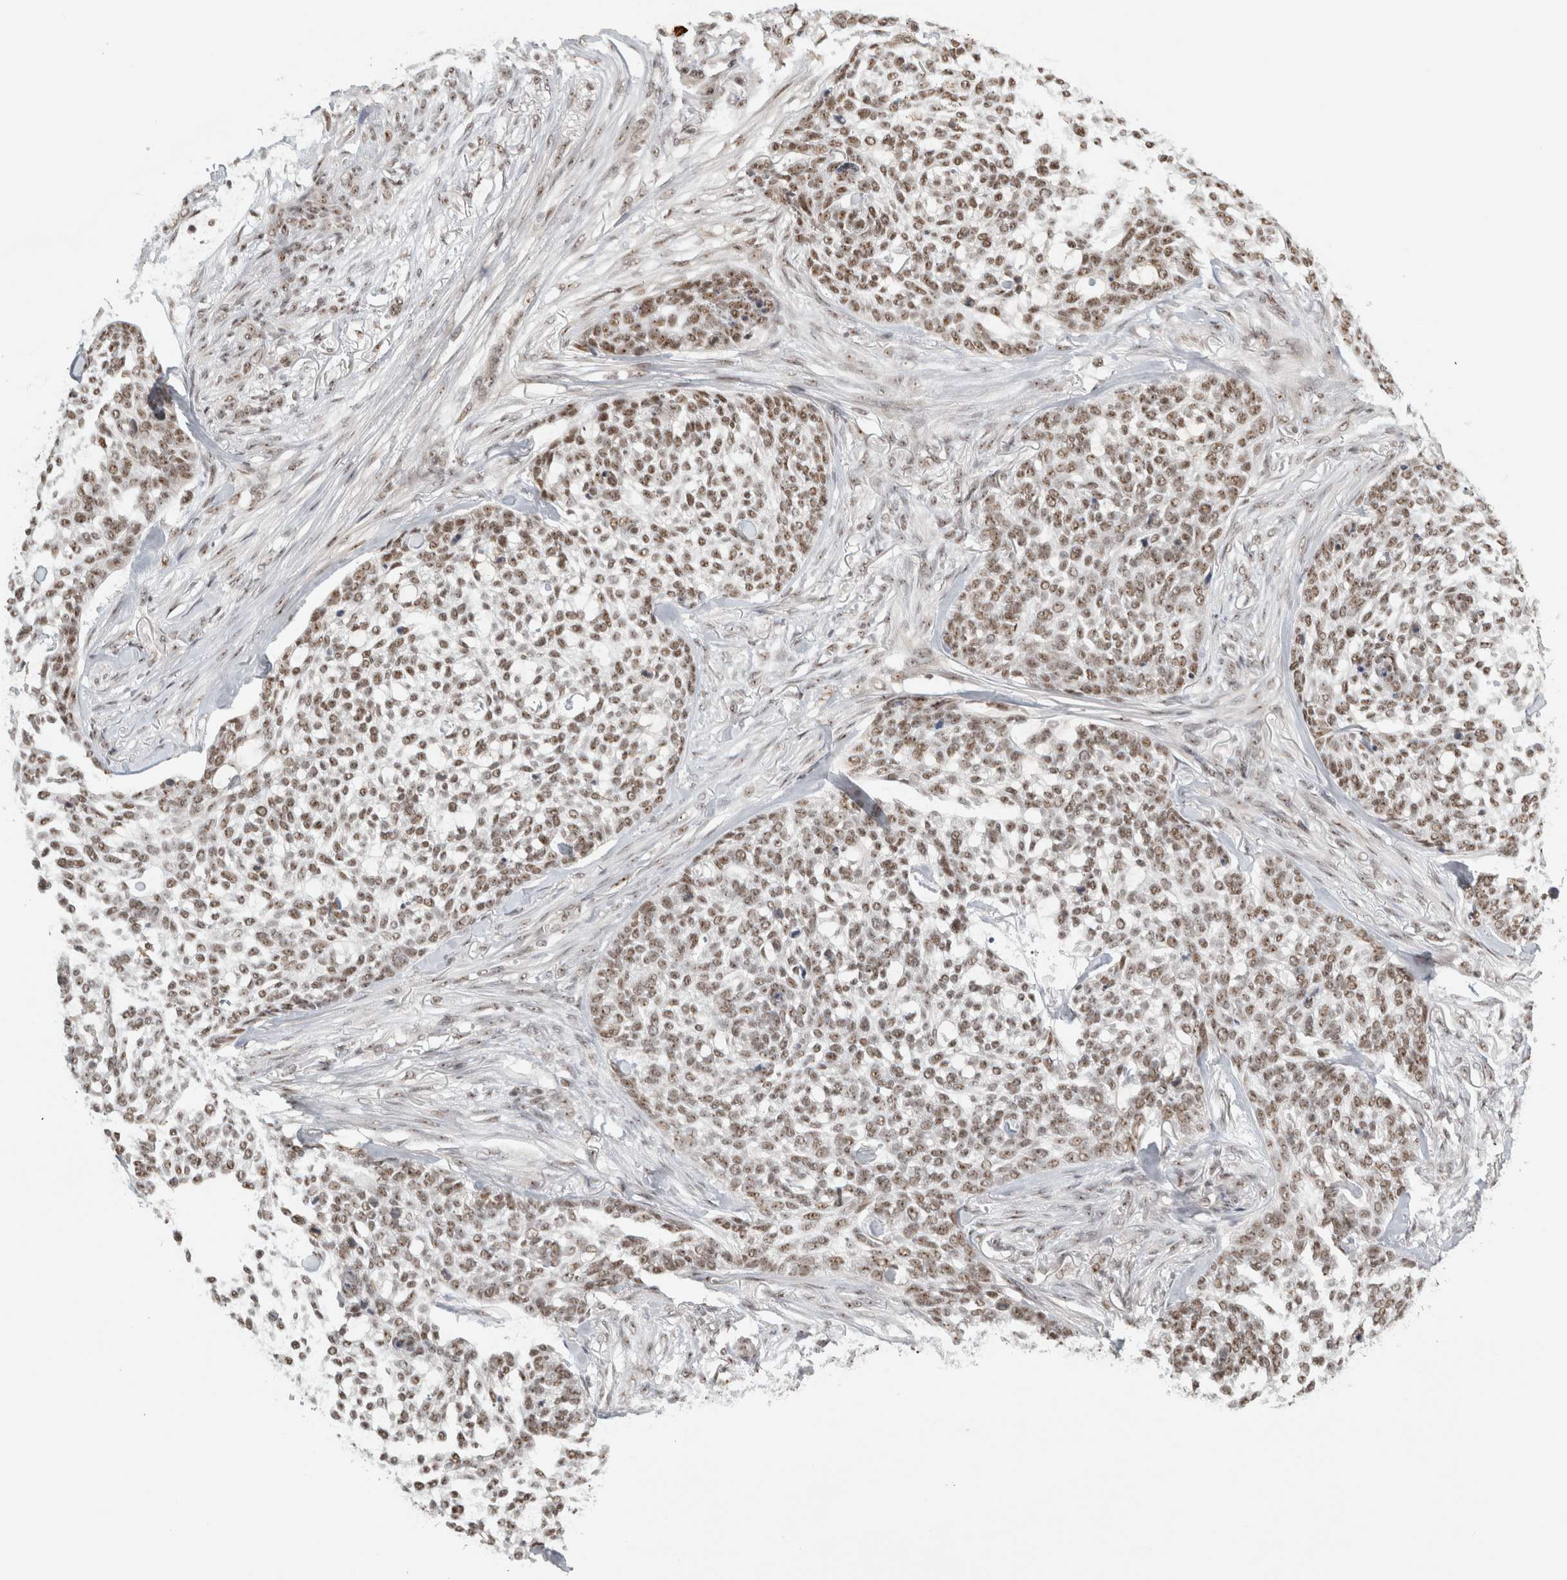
{"staining": {"intensity": "weak", "quantity": ">75%", "location": "nuclear"}, "tissue": "skin cancer", "cell_type": "Tumor cells", "image_type": "cancer", "snomed": [{"axis": "morphology", "description": "Basal cell carcinoma"}, {"axis": "topography", "description": "Skin"}], "caption": "Protein expression analysis of human basal cell carcinoma (skin) reveals weak nuclear positivity in about >75% of tumor cells. (brown staining indicates protein expression, while blue staining denotes nuclei).", "gene": "EBNA1BP2", "patient": {"sex": "female", "age": 64}}